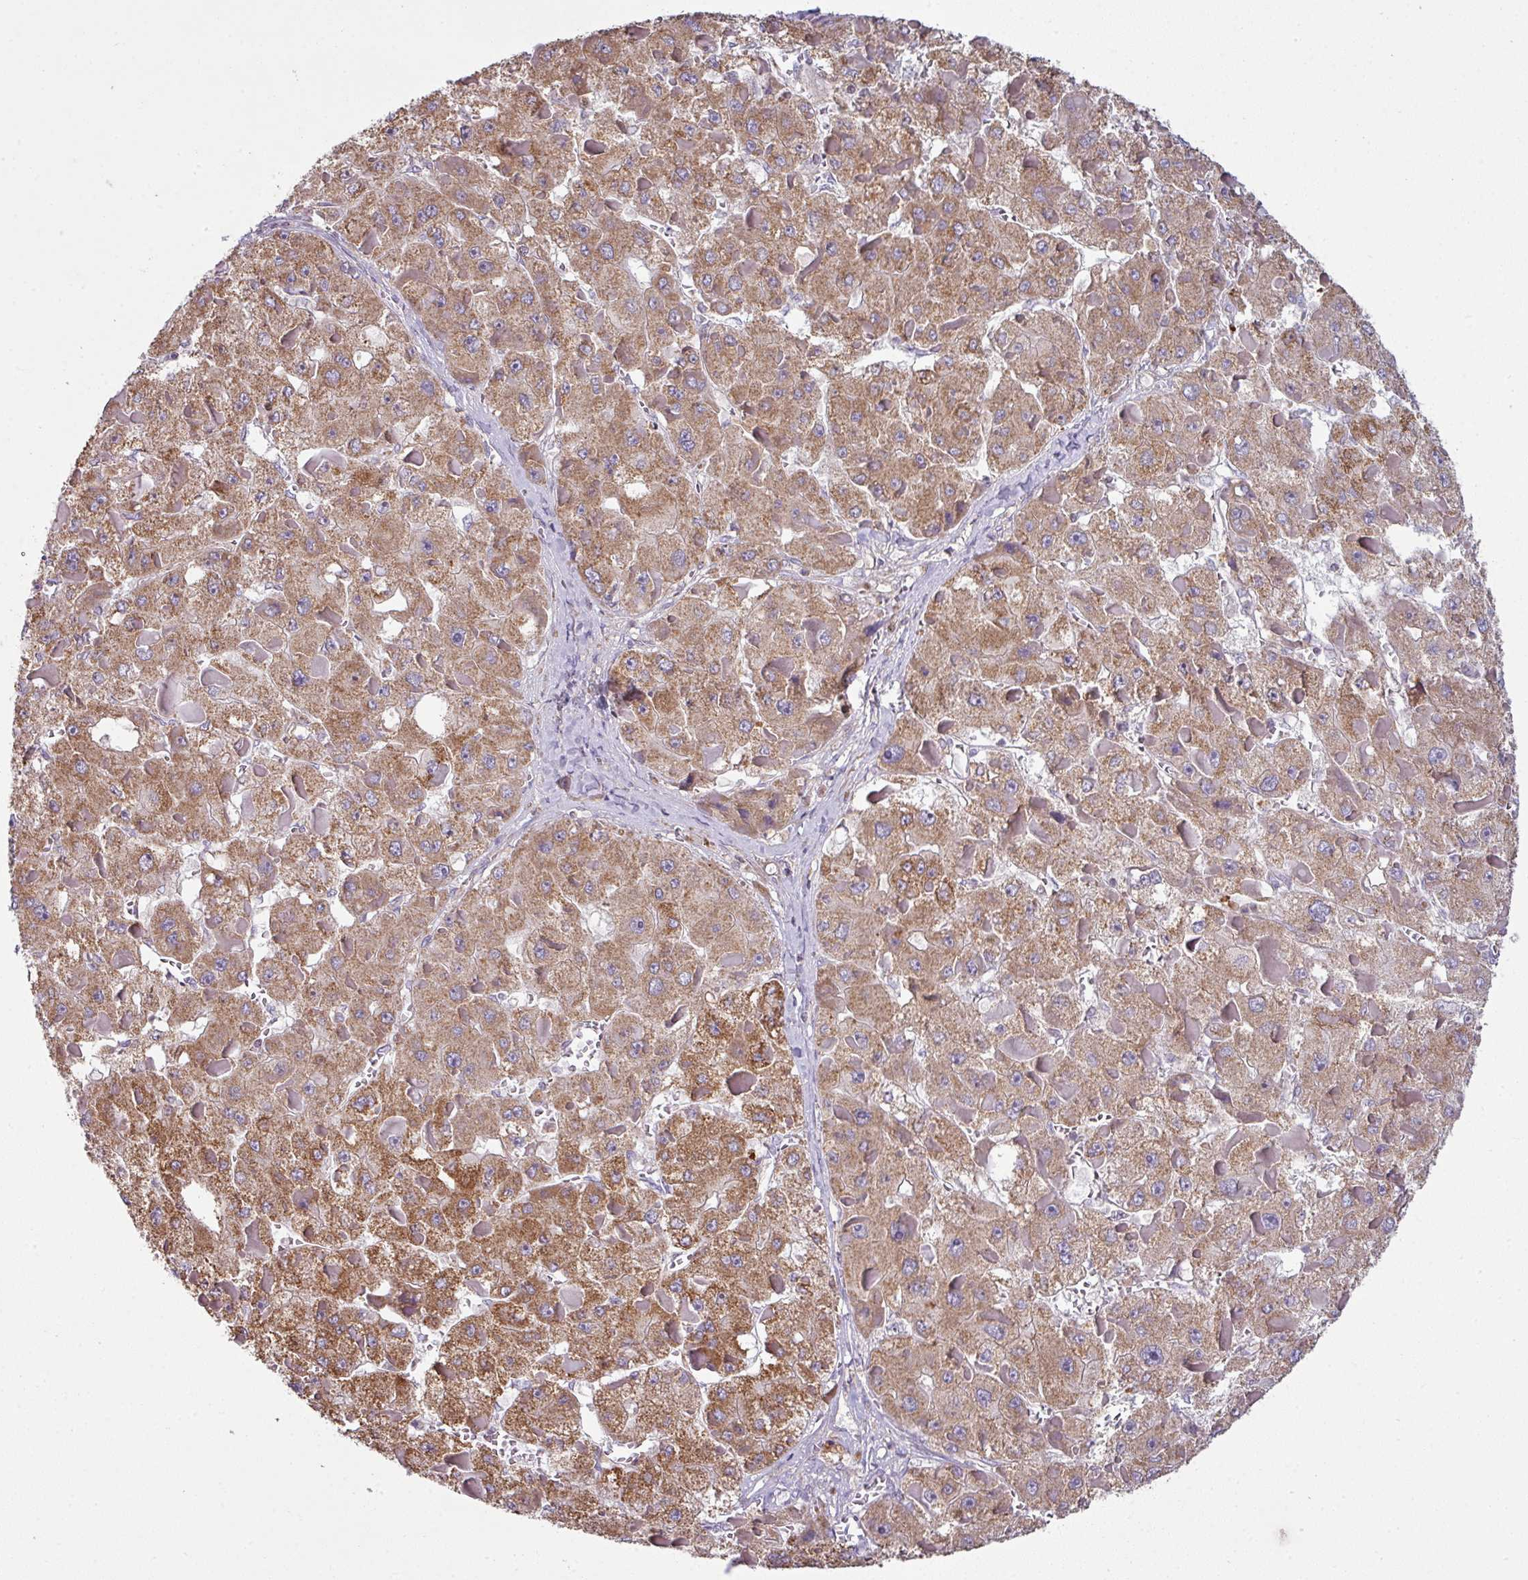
{"staining": {"intensity": "moderate", "quantity": ">75%", "location": "cytoplasmic/membranous"}, "tissue": "liver cancer", "cell_type": "Tumor cells", "image_type": "cancer", "snomed": [{"axis": "morphology", "description": "Carcinoma, Hepatocellular, NOS"}, {"axis": "topography", "description": "Liver"}], "caption": "An image showing moderate cytoplasmic/membranous expression in approximately >75% of tumor cells in hepatocellular carcinoma (liver), as visualized by brown immunohistochemical staining.", "gene": "LRRC9", "patient": {"sex": "female", "age": 73}}